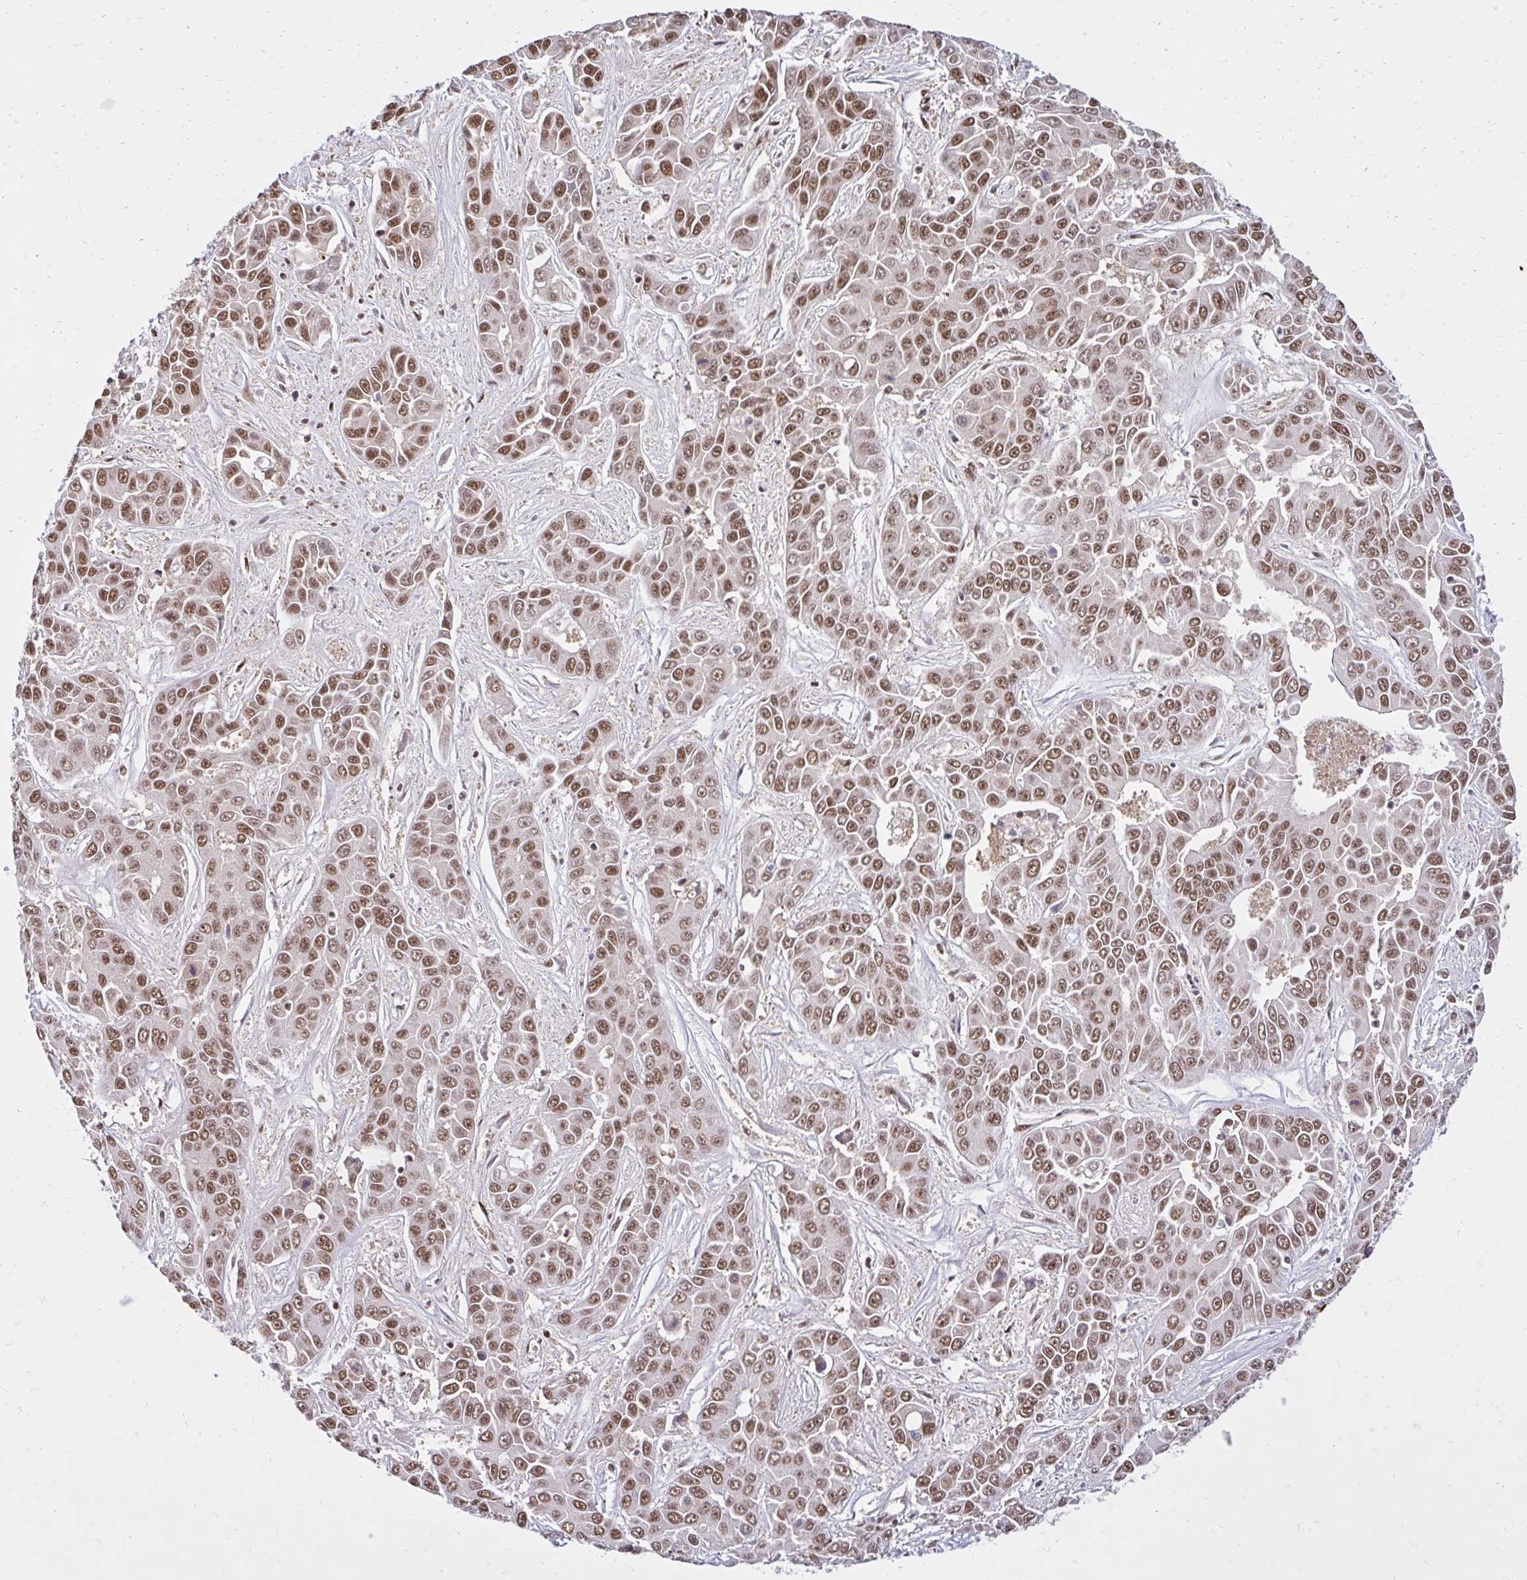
{"staining": {"intensity": "moderate", "quantity": ">75%", "location": "nuclear"}, "tissue": "liver cancer", "cell_type": "Tumor cells", "image_type": "cancer", "snomed": [{"axis": "morphology", "description": "Cholangiocarcinoma"}, {"axis": "topography", "description": "Liver"}], "caption": "Protein expression analysis of liver cholangiocarcinoma displays moderate nuclear expression in about >75% of tumor cells.", "gene": "ABCA9", "patient": {"sex": "female", "age": 52}}